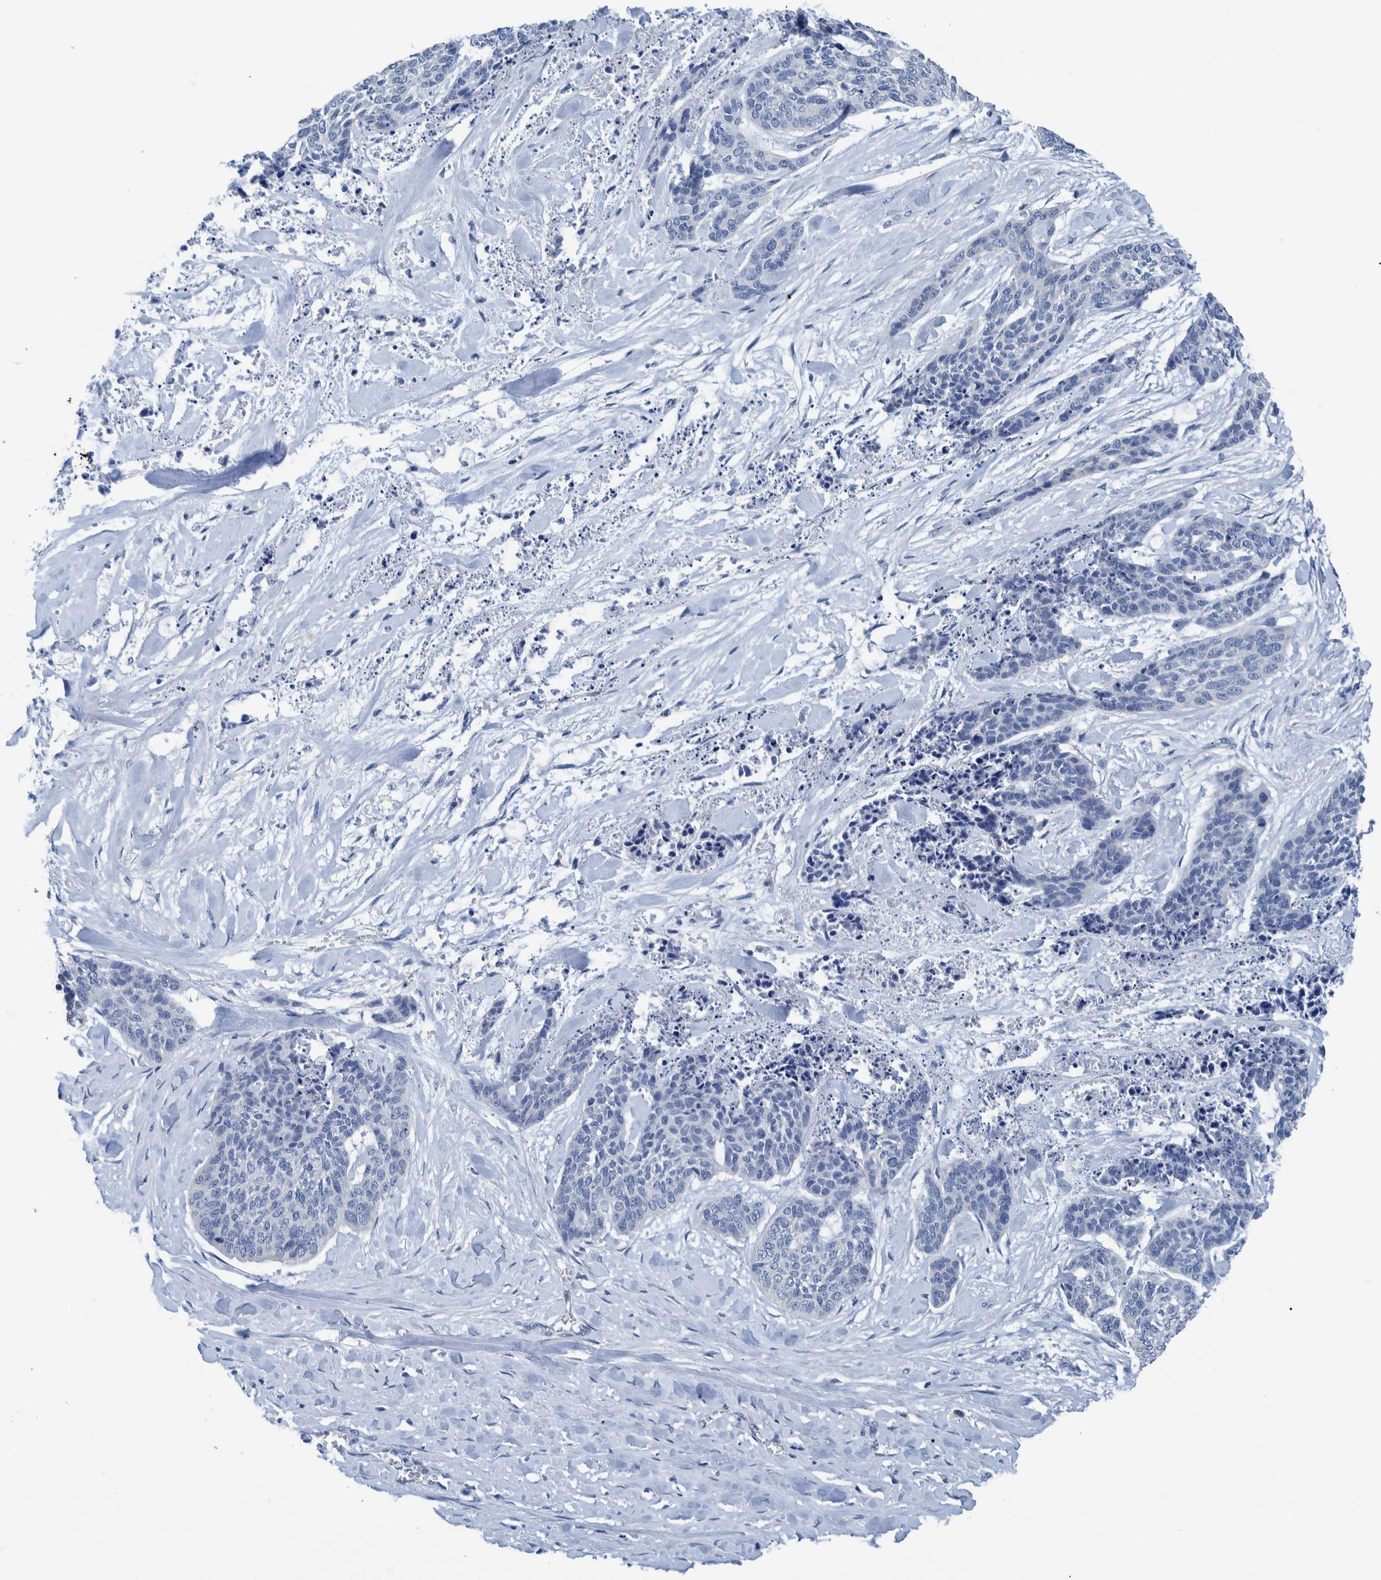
{"staining": {"intensity": "negative", "quantity": "none", "location": "none"}, "tissue": "skin cancer", "cell_type": "Tumor cells", "image_type": "cancer", "snomed": [{"axis": "morphology", "description": "Basal cell carcinoma"}, {"axis": "topography", "description": "Skin"}], "caption": "Tumor cells are negative for brown protein staining in basal cell carcinoma (skin).", "gene": "IDO1", "patient": {"sex": "female", "age": 64}}